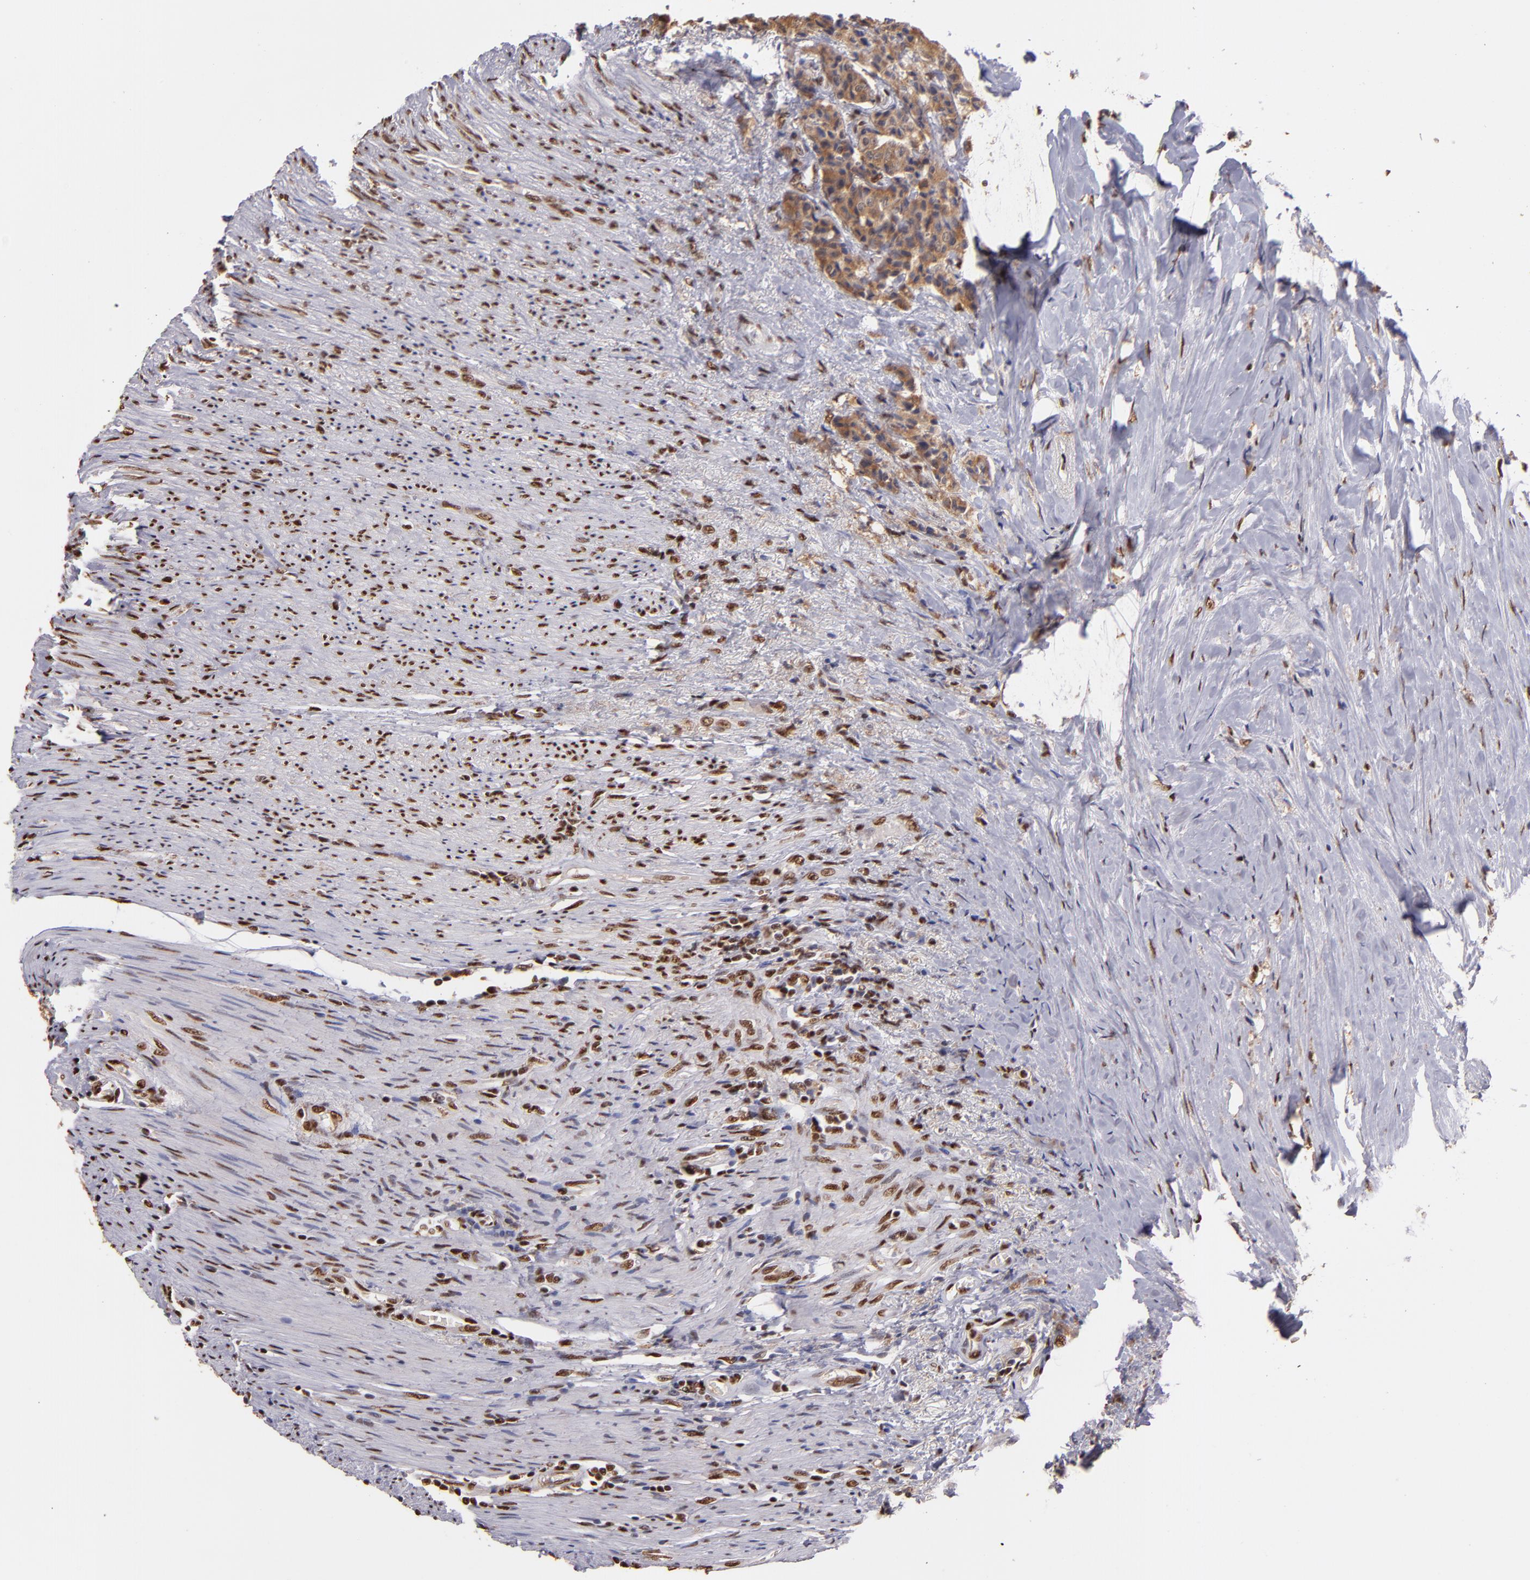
{"staining": {"intensity": "moderate", "quantity": ">75%", "location": "cytoplasmic/membranous"}, "tissue": "carcinoid", "cell_type": "Tumor cells", "image_type": "cancer", "snomed": [{"axis": "morphology", "description": "Carcinoid, malignant, NOS"}, {"axis": "topography", "description": "Colon"}], "caption": "Protein analysis of carcinoid tissue exhibits moderate cytoplasmic/membranous positivity in approximately >75% of tumor cells. (DAB (3,3'-diaminobenzidine) IHC with brightfield microscopy, high magnification).", "gene": "SP1", "patient": {"sex": "female", "age": 61}}